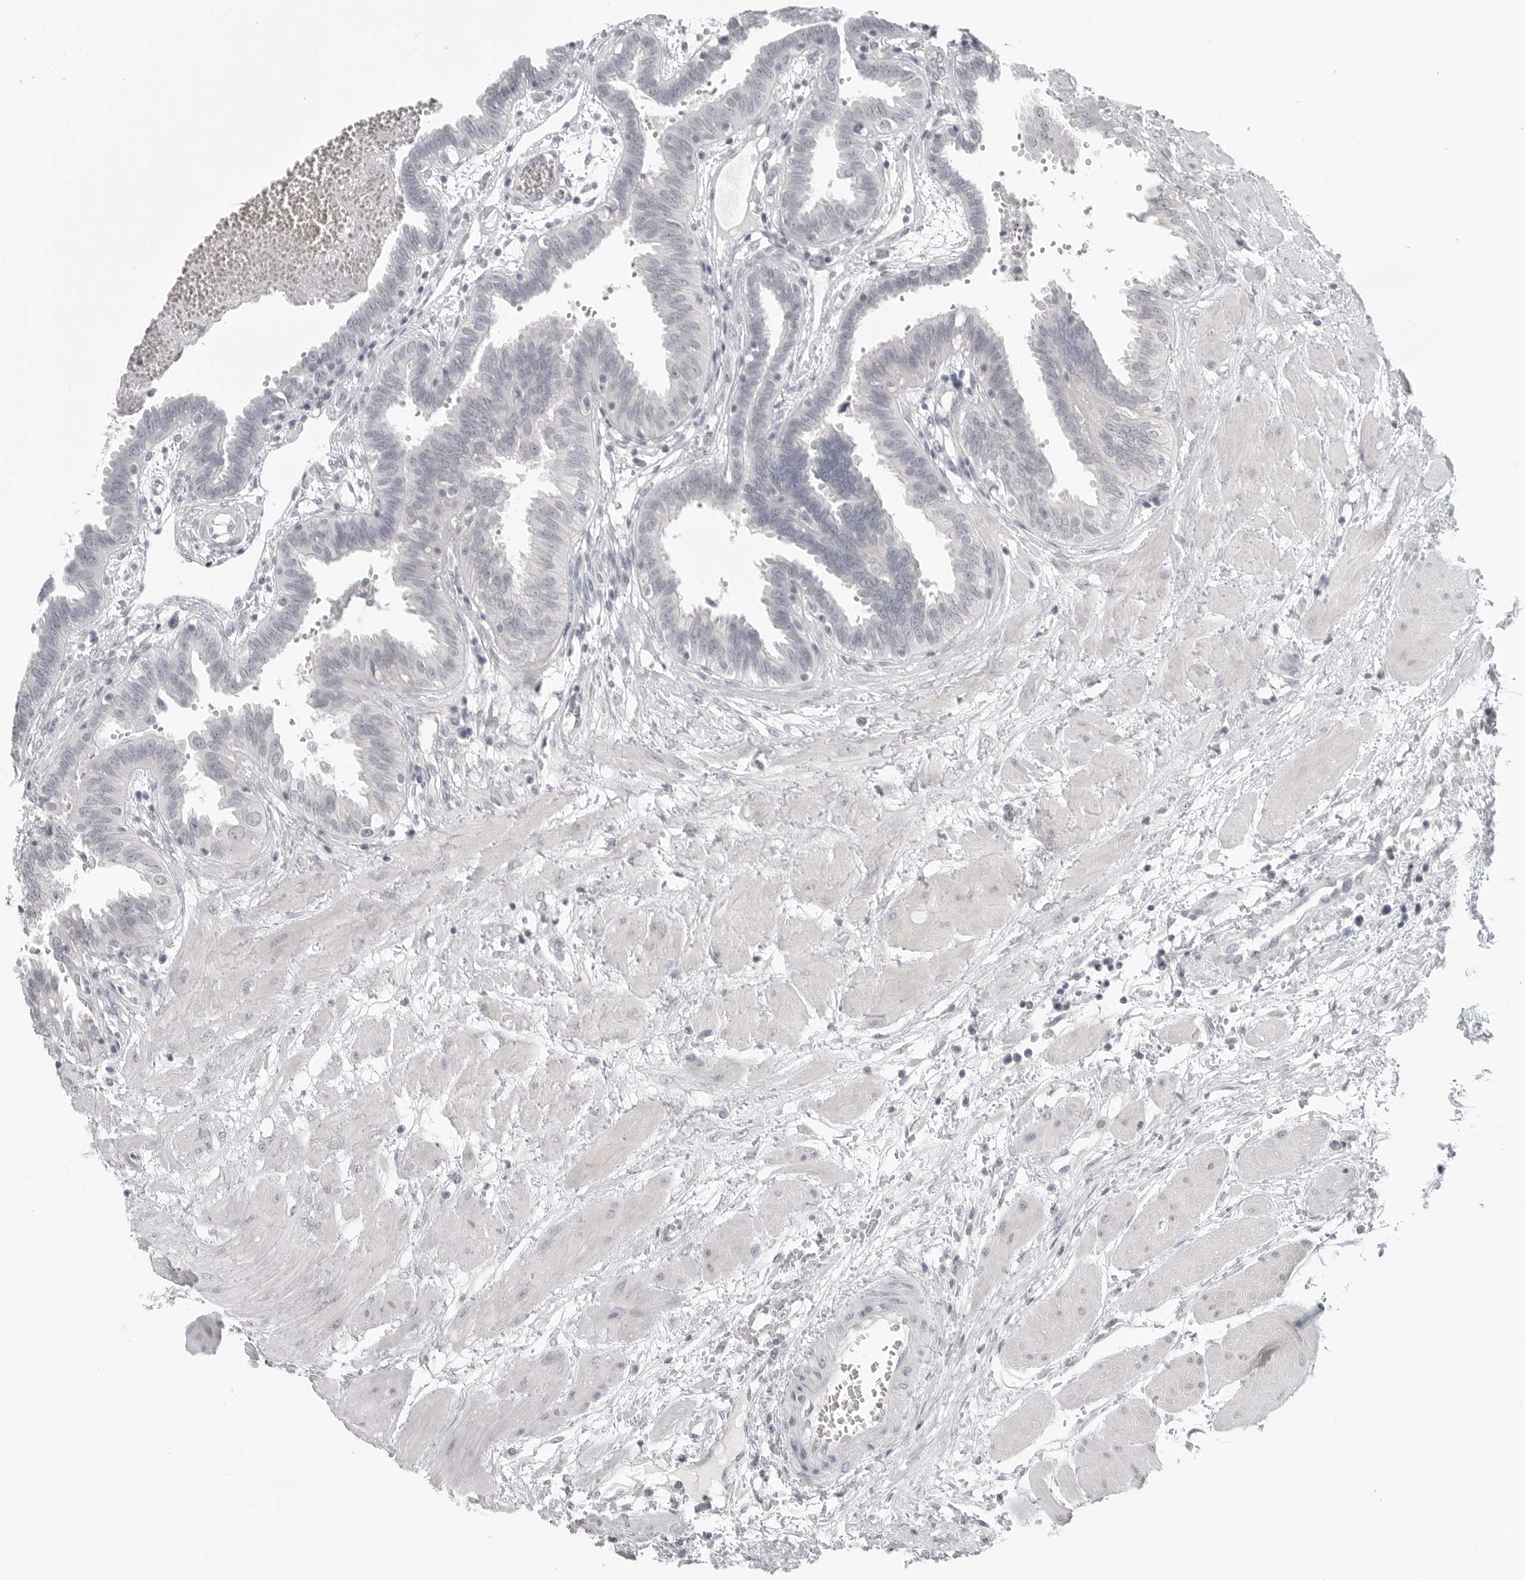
{"staining": {"intensity": "negative", "quantity": "none", "location": "none"}, "tissue": "fallopian tube", "cell_type": "Glandular cells", "image_type": "normal", "snomed": [{"axis": "morphology", "description": "Normal tissue, NOS"}, {"axis": "topography", "description": "Fallopian tube"}, {"axis": "topography", "description": "Placenta"}], "caption": "The image reveals no significant expression in glandular cells of fallopian tube.", "gene": "PRSS1", "patient": {"sex": "female", "age": 32}}